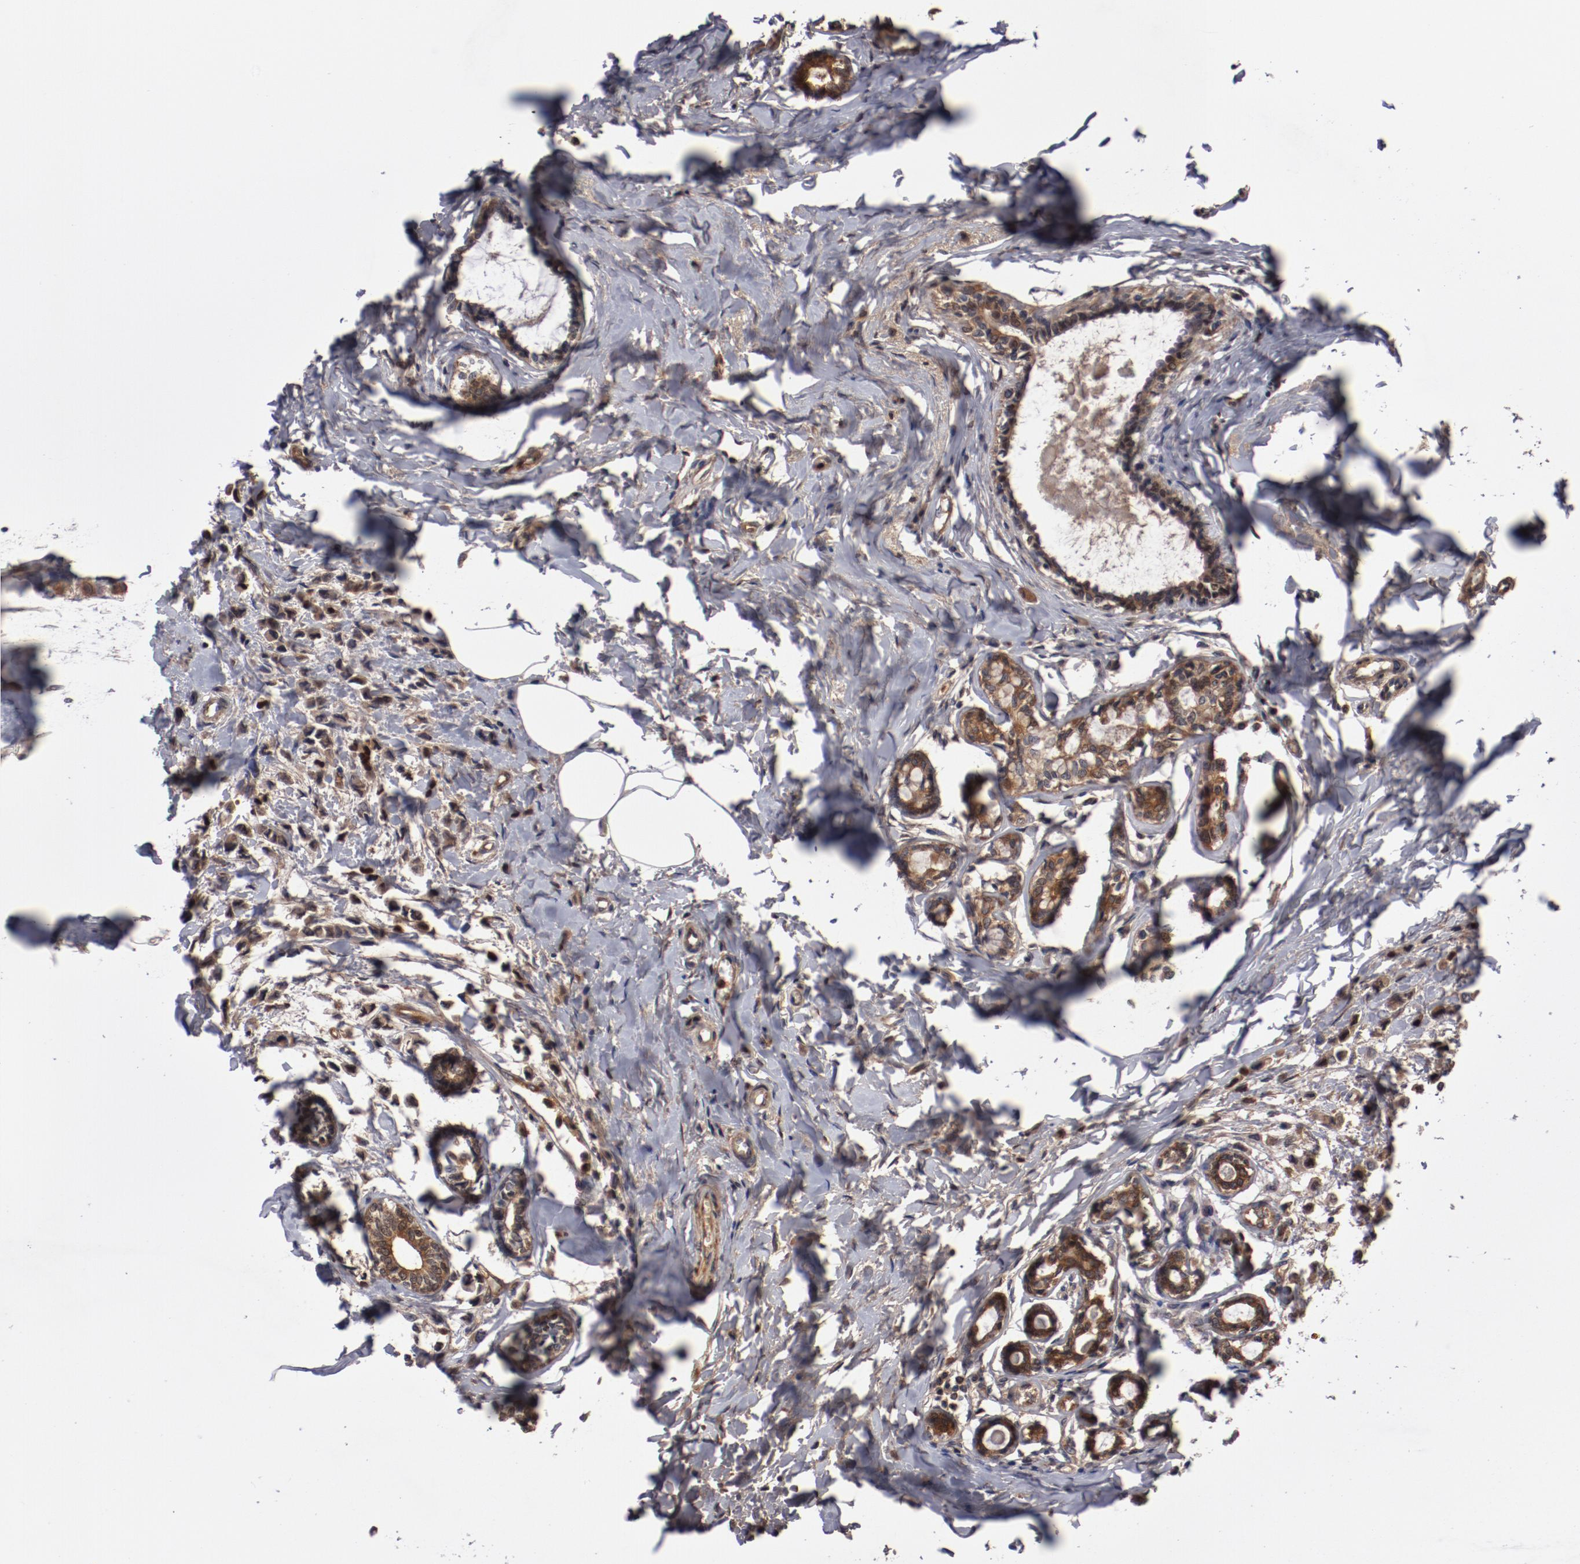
{"staining": {"intensity": "moderate", "quantity": ">75%", "location": "cytoplasmic/membranous"}, "tissue": "breast cancer", "cell_type": "Tumor cells", "image_type": "cancer", "snomed": [{"axis": "morphology", "description": "Lobular carcinoma"}, {"axis": "topography", "description": "Breast"}], "caption": "Moderate cytoplasmic/membranous positivity for a protein is present in approximately >75% of tumor cells of breast cancer using IHC.", "gene": "SERPINA7", "patient": {"sex": "female", "age": 51}}